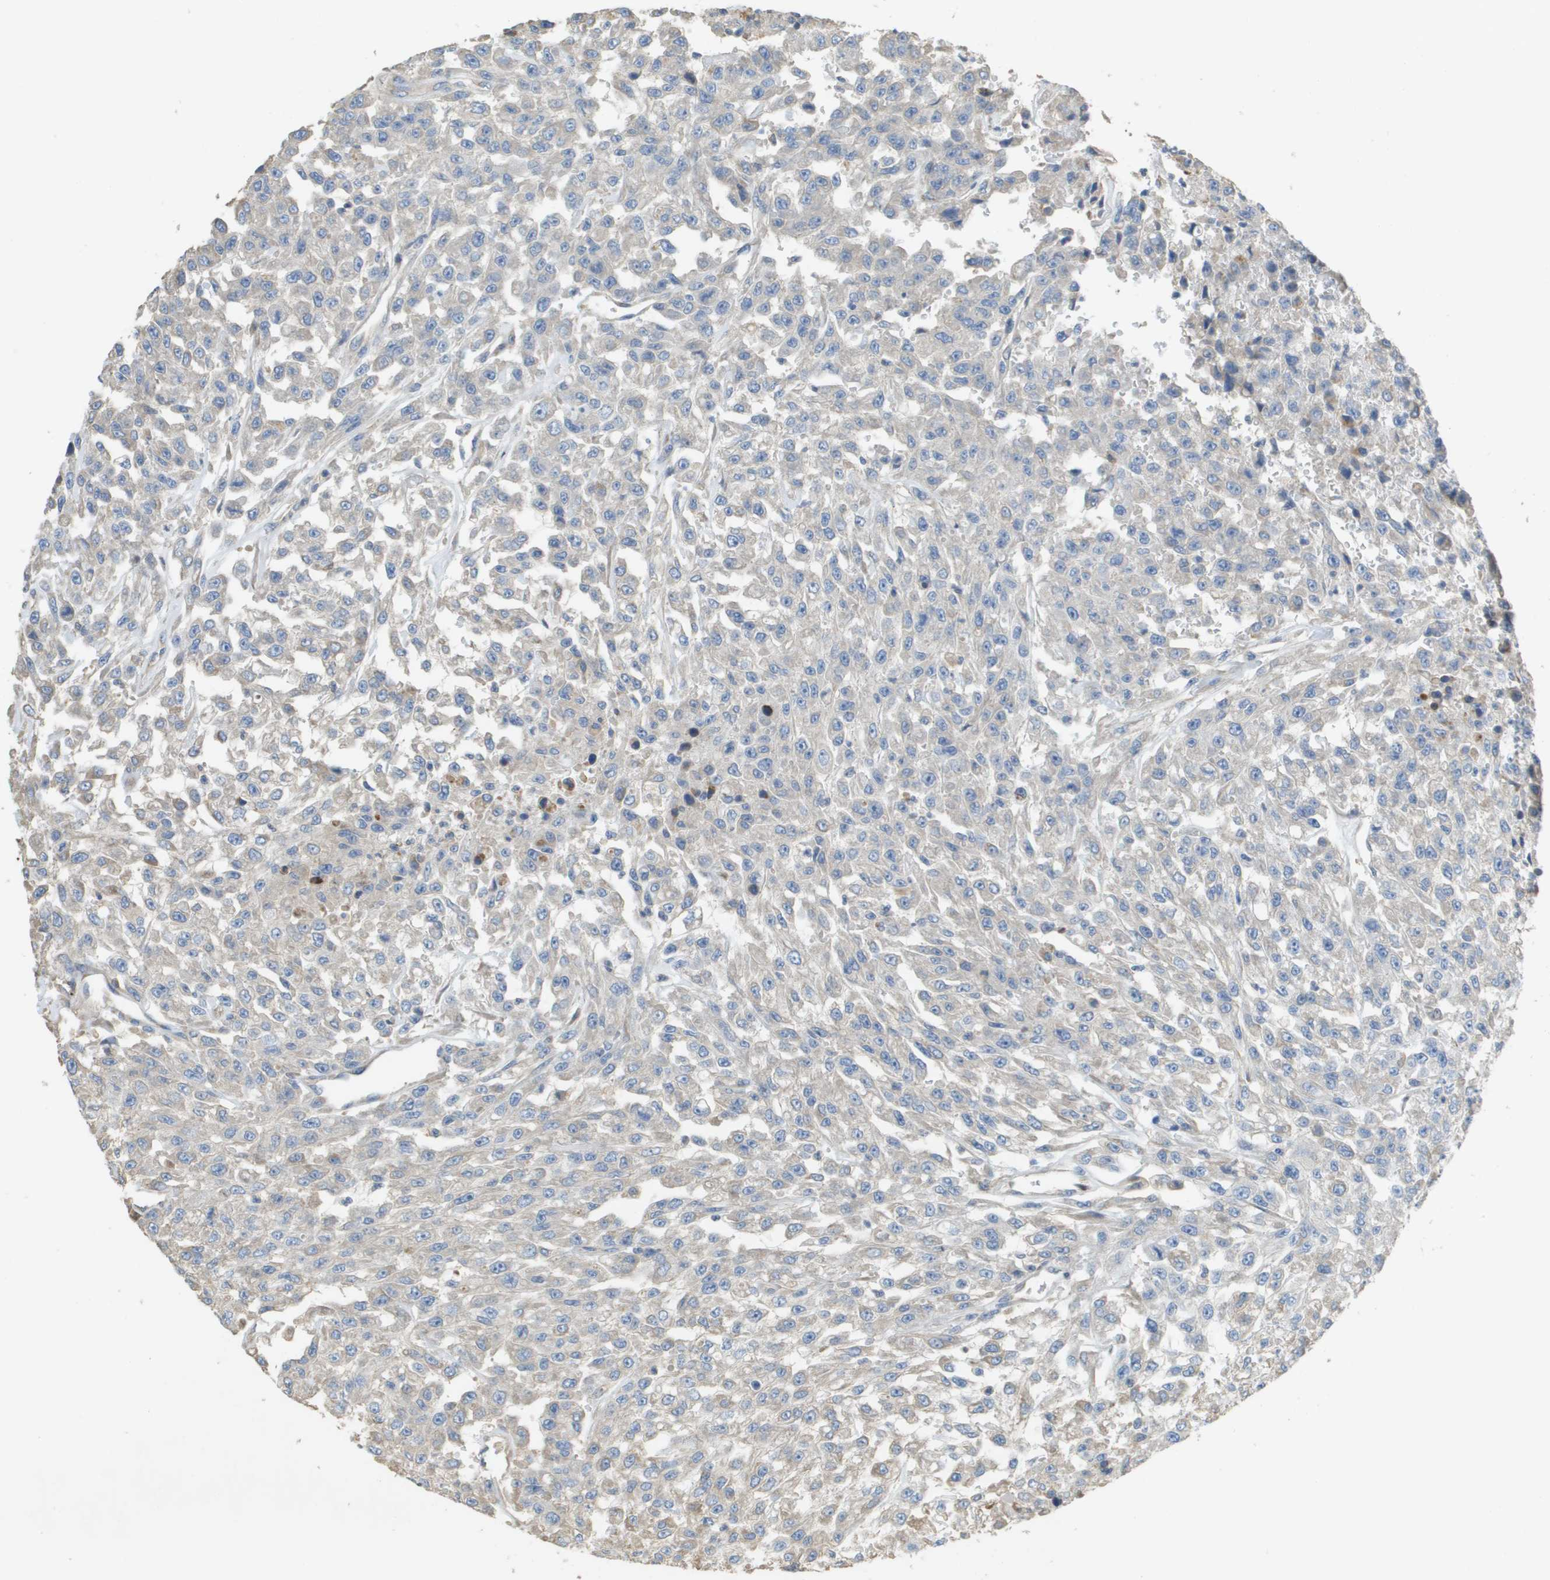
{"staining": {"intensity": "negative", "quantity": "none", "location": "none"}, "tissue": "urothelial cancer", "cell_type": "Tumor cells", "image_type": "cancer", "snomed": [{"axis": "morphology", "description": "Urothelial carcinoma, High grade"}, {"axis": "topography", "description": "Urinary bladder"}], "caption": "This micrograph is of high-grade urothelial carcinoma stained with immunohistochemistry to label a protein in brown with the nuclei are counter-stained blue. There is no positivity in tumor cells.", "gene": "CASP10", "patient": {"sex": "male", "age": 46}}